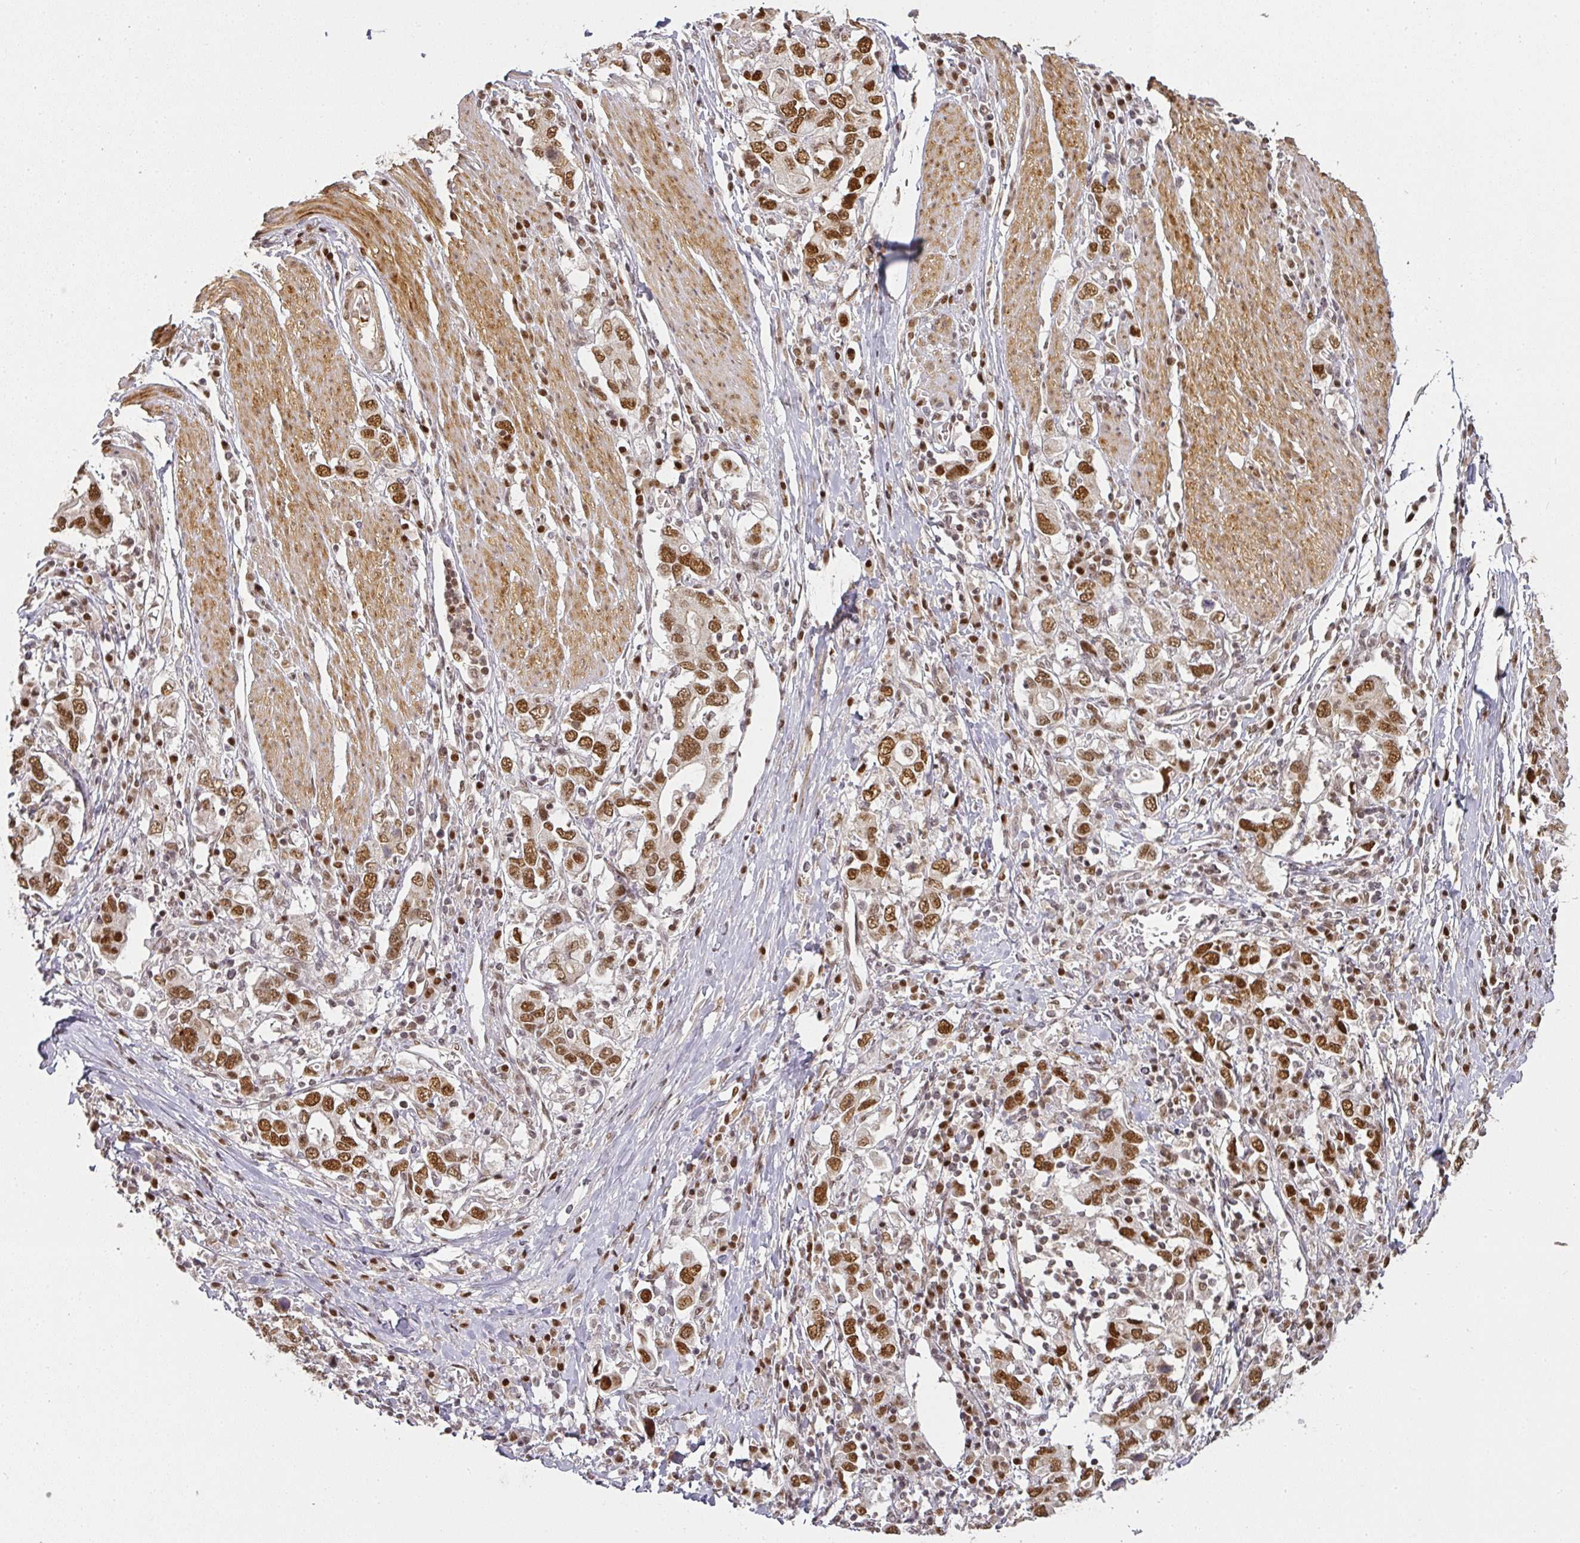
{"staining": {"intensity": "strong", "quantity": ">75%", "location": "nuclear"}, "tissue": "stomach cancer", "cell_type": "Tumor cells", "image_type": "cancer", "snomed": [{"axis": "morphology", "description": "Adenocarcinoma, NOS"}, {"axis": "topography", "description": "Stomach, upper"}, {"axis": "topography", "description": "Stomach"}], "caption": "Tumor cells demonstrate high levels of strong nuclear expression in approximately >75% of cells in adenocarcinoma (stomach).", "gene": "GPRIN2", "patient": {"sex": "male", "age": 62}}